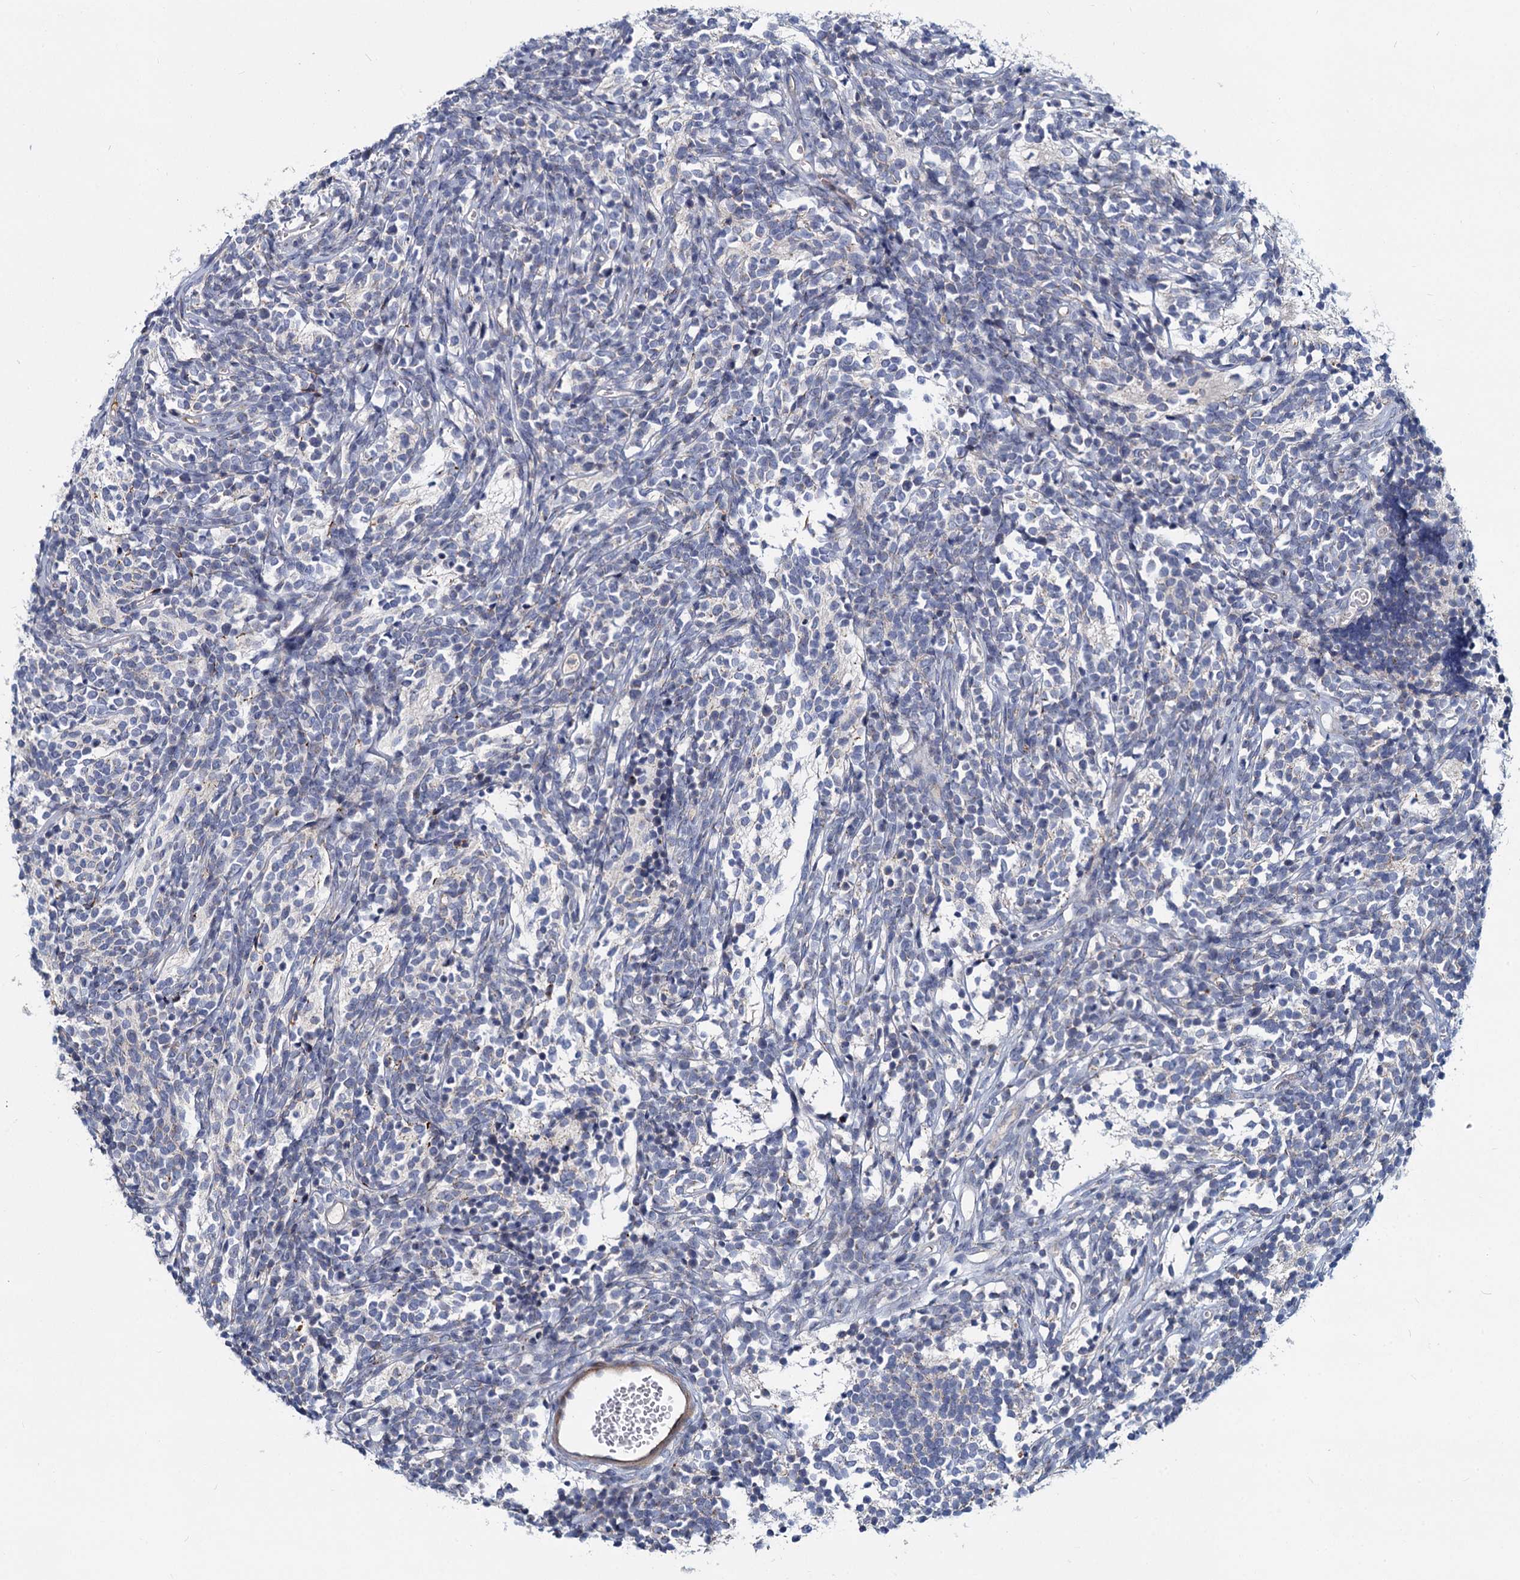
{"staining": {"intensity": "negative", "quantity": "none", "location": "none"}, "tissue": "glioma", "cell_type": "Tumor cells", "image_type": "cancer", "snomed": [{"axis": "morphology", "description": "Glioma, malignant, Low grade"}, {"axis": "topography", "description": "Brain"}], "caption": "Malignant low-grade glioma stained for a protein using immunohistochemistry demonstrates no staining tumor cells.", "gene": "DCUN1D2", "patient": {"sex": "female", "age": 1}}